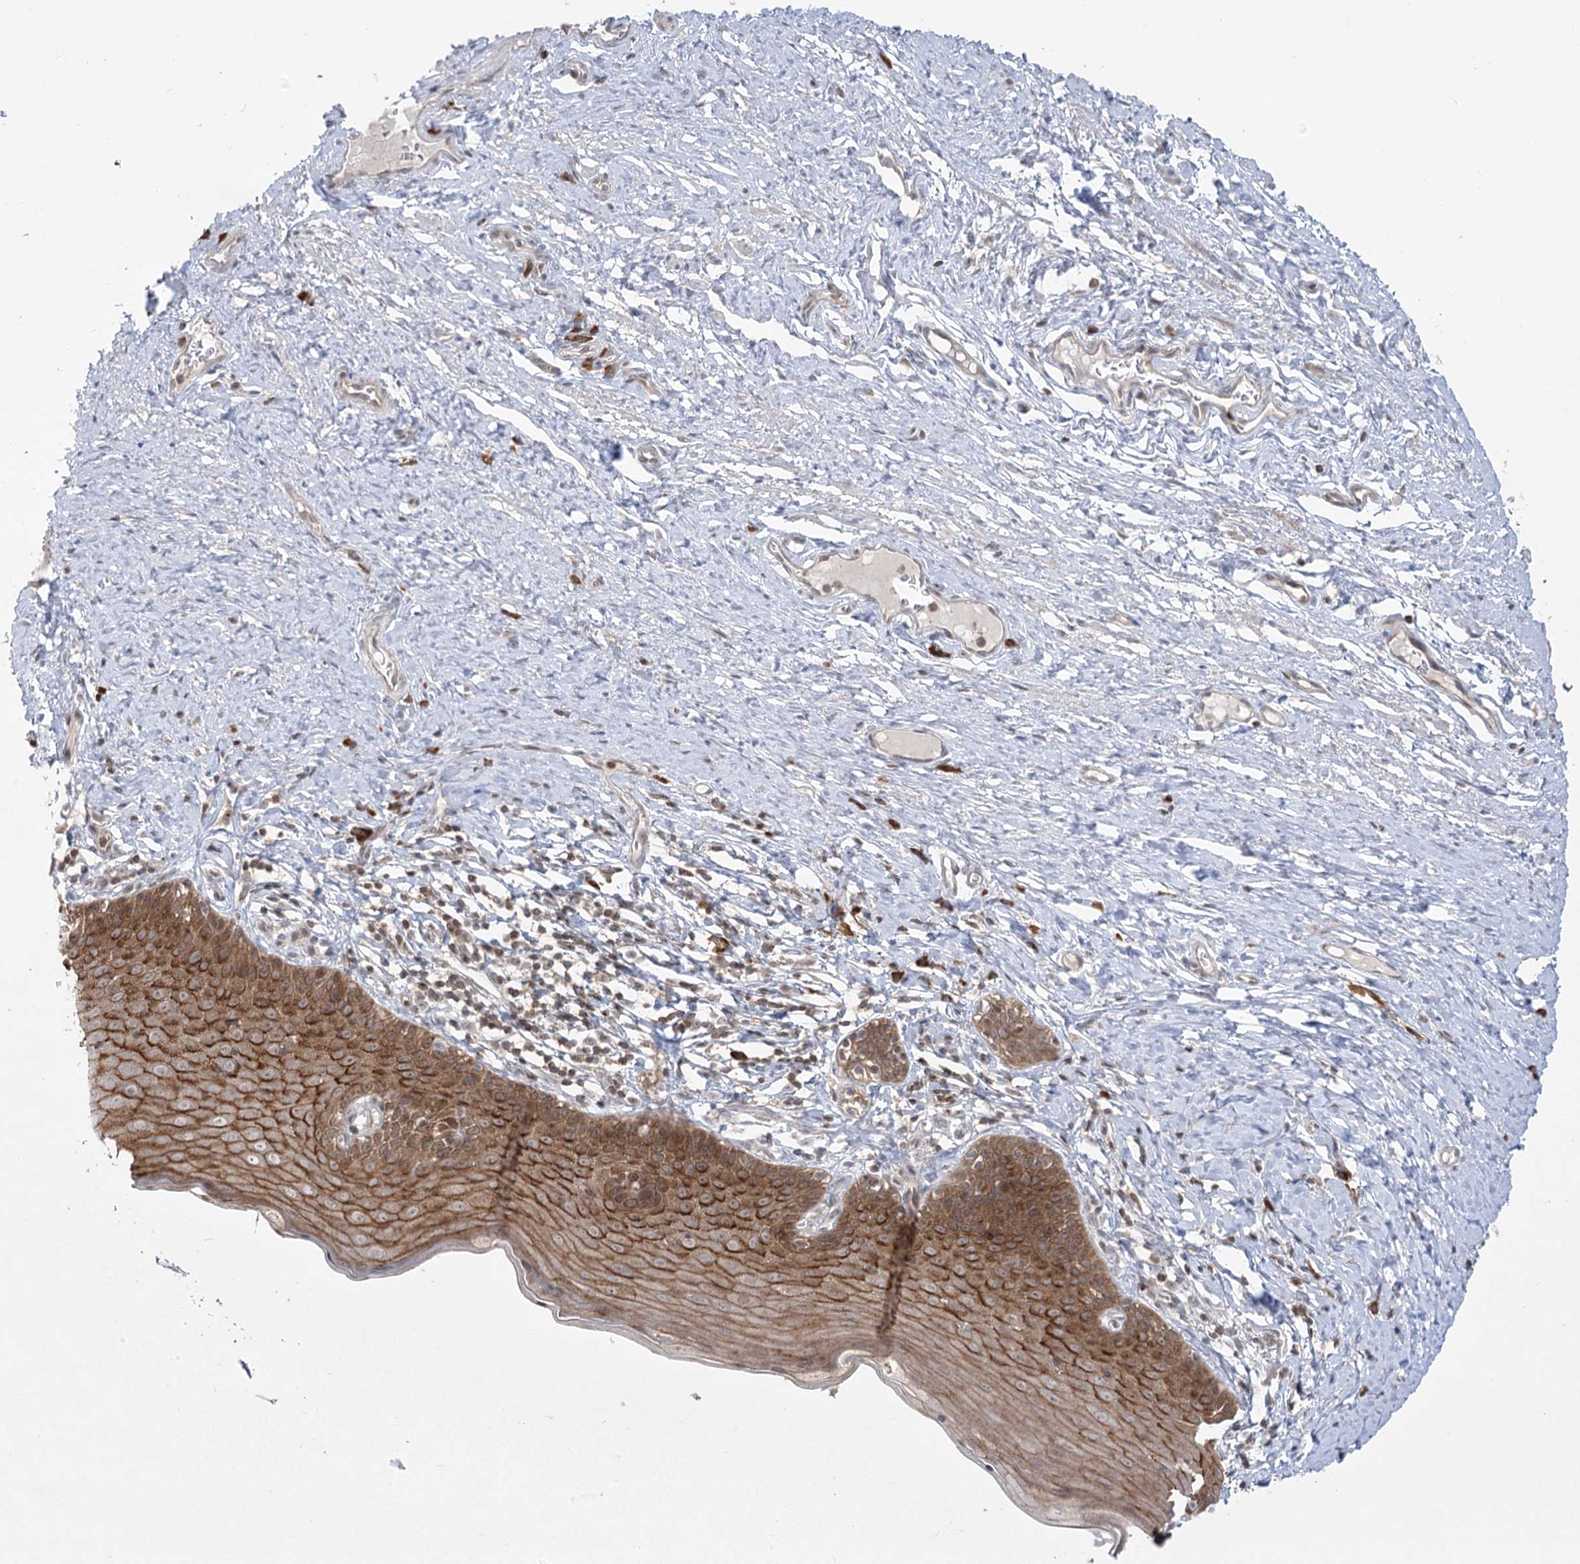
{"staining": {"intensity": "moderate", "quantity": ">75%", "location": "cytoplasmic/membranous"}, "tissue": "cervix", "cell_type": "Glandular cells", "image_type": "normal", "snomed": [{"axis": "morphology", "description": "Normal tissue, NOS"}, {"axis": "topography", "description": "Cervix"}], "caption": "Glandular cells exhibit medium levels of moderate cytoplasmic/membranous expression in about >75% of cells in unremarkable human cervix.", "gene": "SYTL1", "patient": {"sex": "female", "age": 42}}